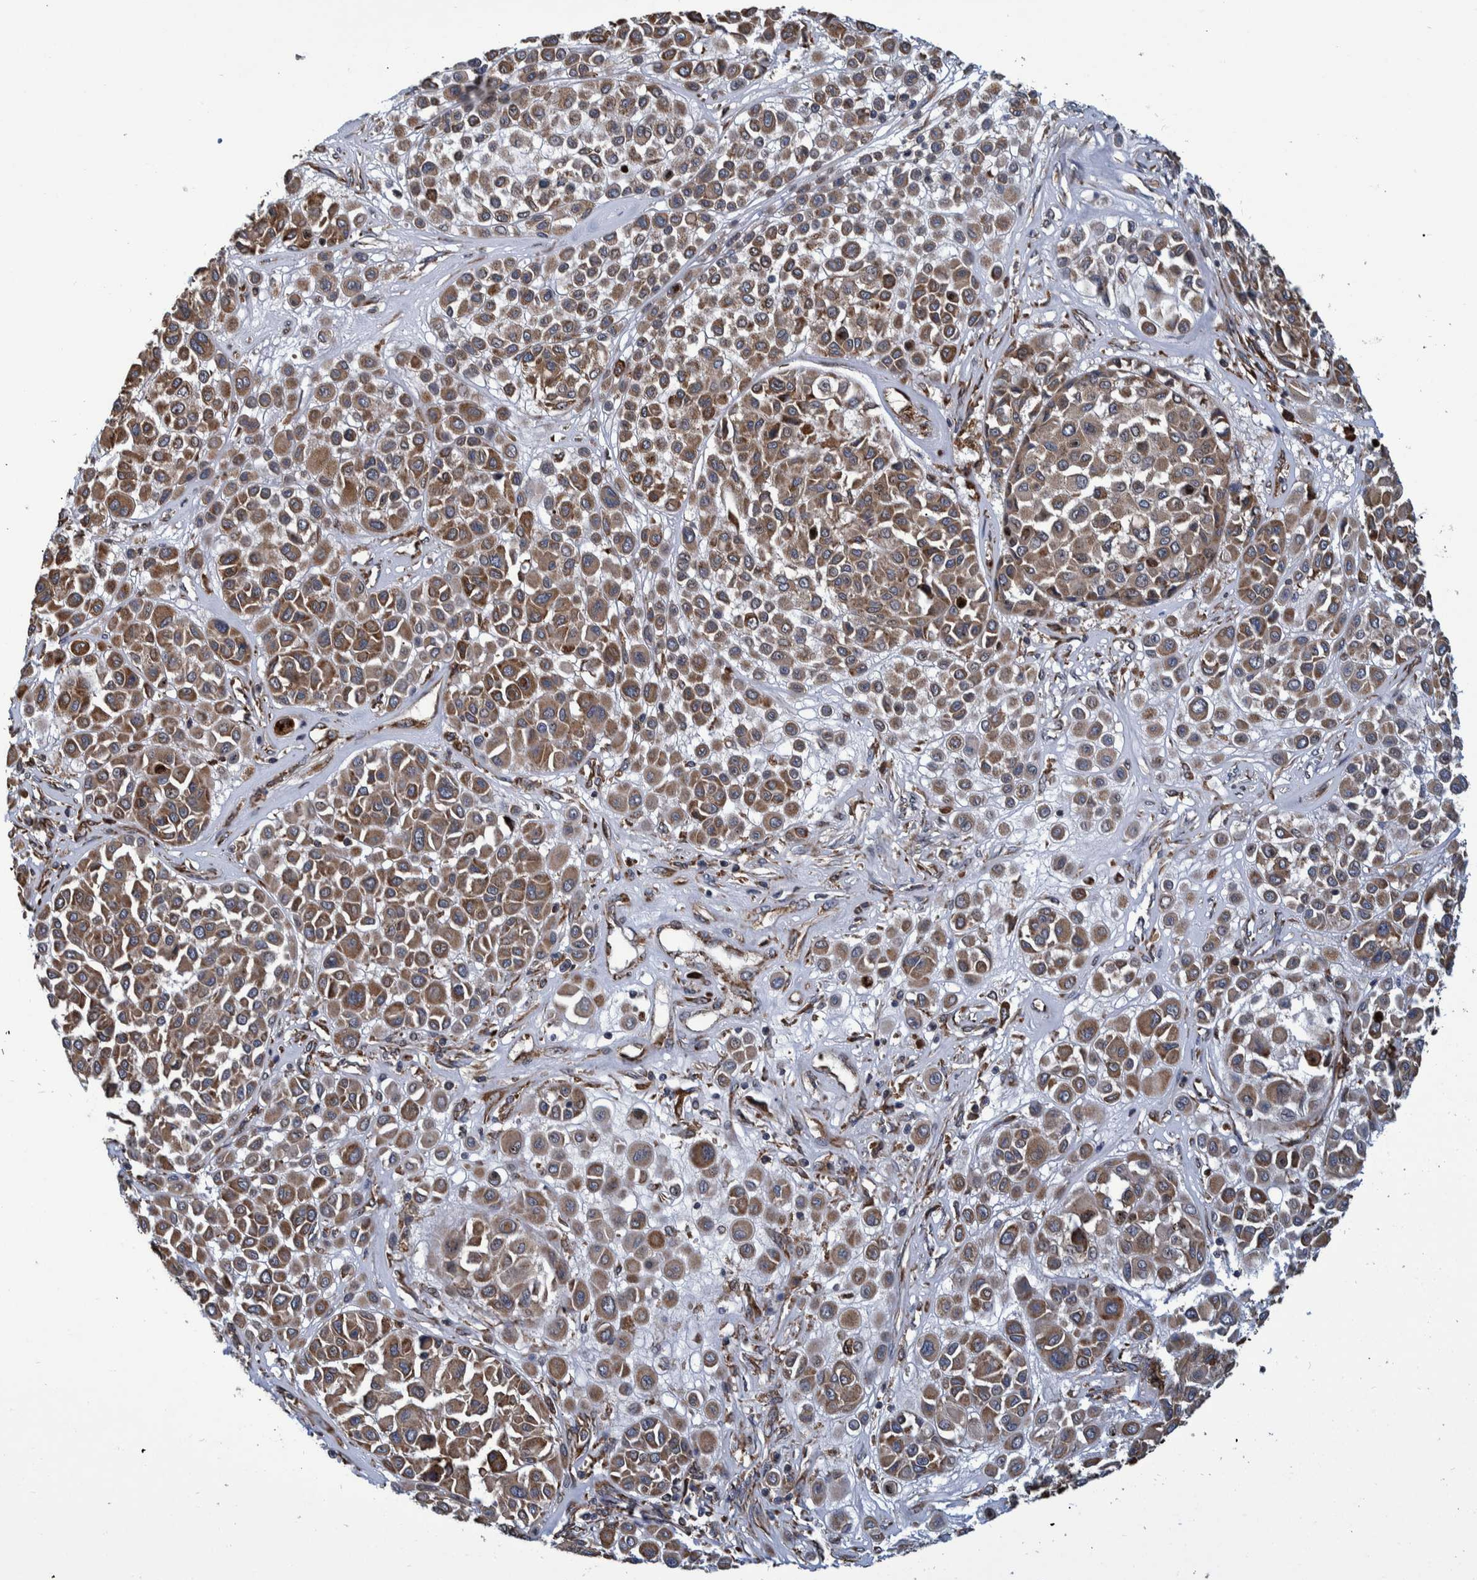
{"staining": {"intensity": "moderate", "quantity": ">75%", "location": "cytoplasmic/membranous"}, "tissue": "melanoma", "cell_type": "Tumor cells", "image_type": "cancer", "snomed": [{"axis": "morphology", "description": "Malignant melanoma, Metastatic site"}, {"axis": "topography", "description": "Soft tissue"}], "caption": "Immunohistochemistry (IHC) of melanoma displays medium levels of moderate cytoplasmic/membranous staining in about >75% of tumor cells.", "gene": "SPAG5", "patient": {"sex": "male", "age": 41}}